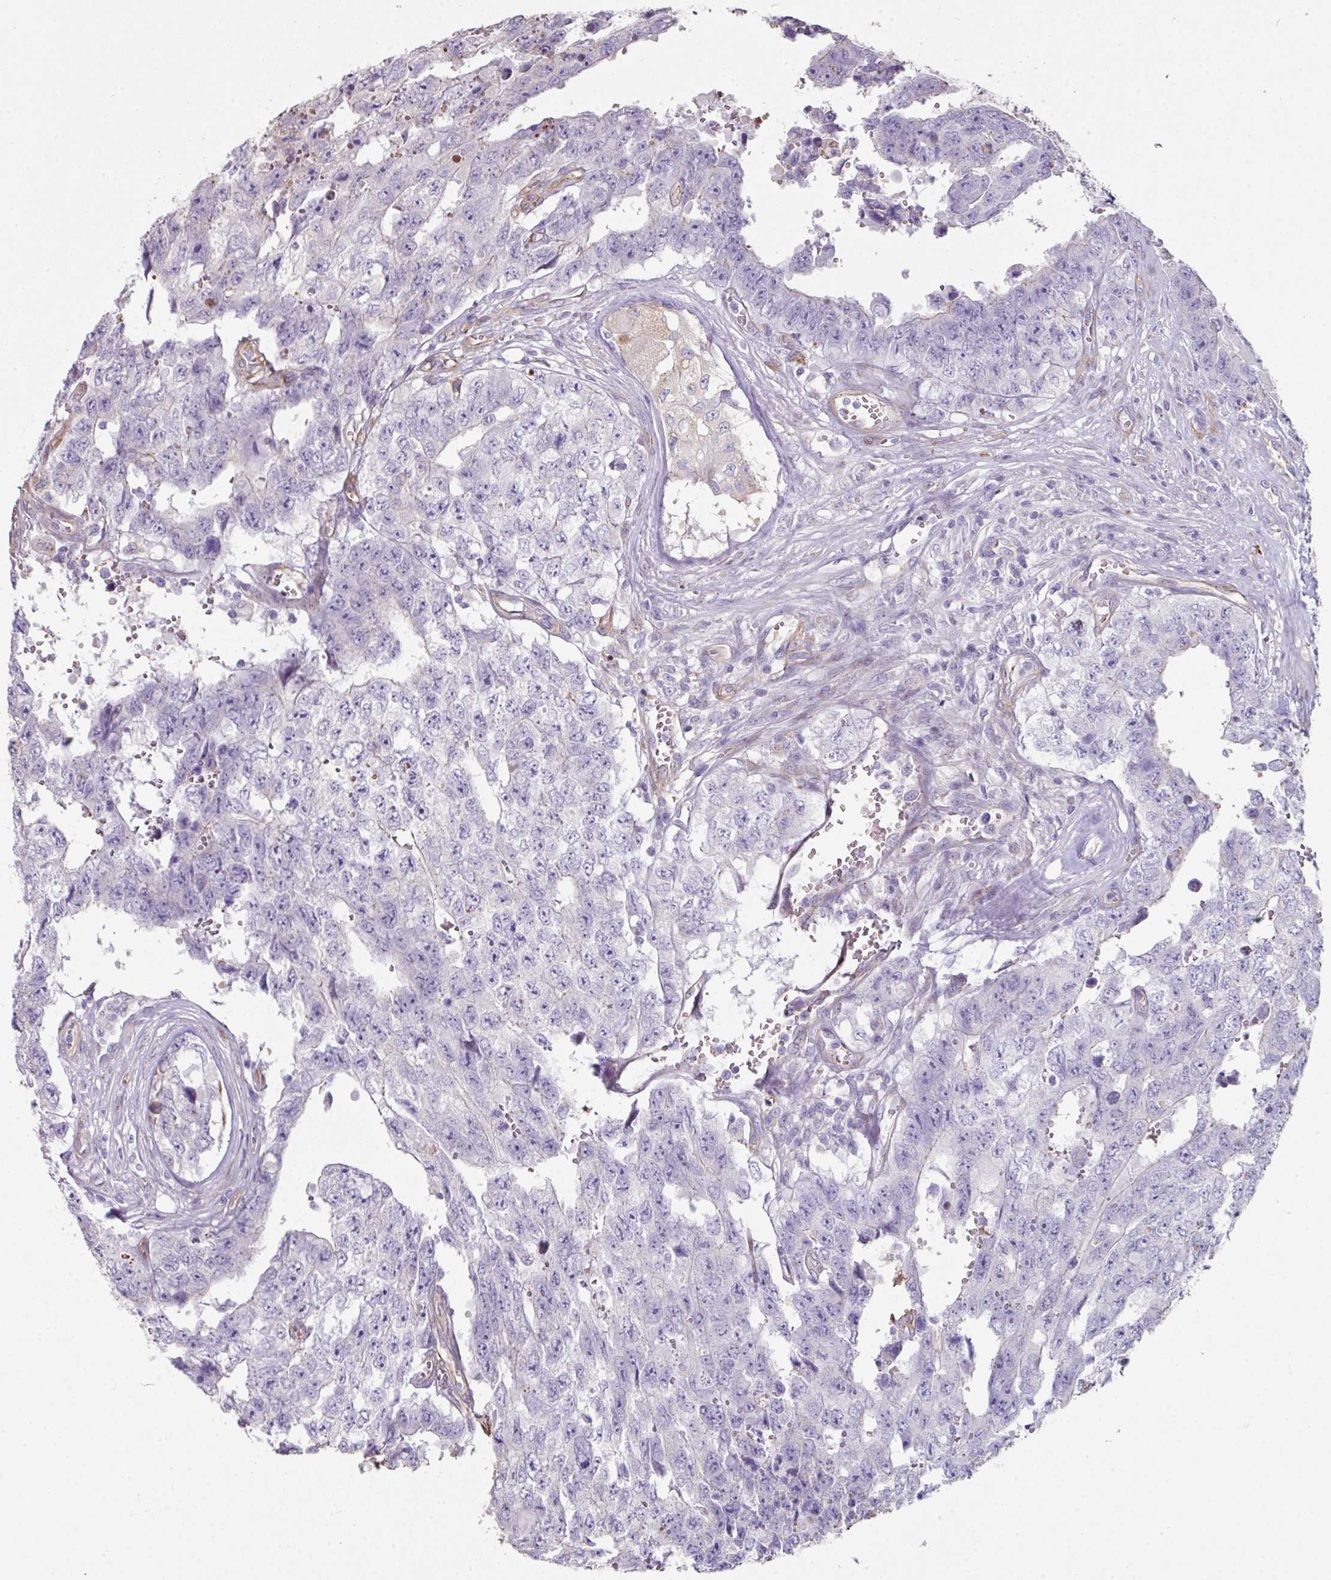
{"staining": {"intensity": "negative", "quantity": "none", "location": "none"}, "tissue": "testis cancer", "cell_type": "Tumor cells", "image_type": "cancer", "snomed": [{"axis": "morphology", "description": "Normal tissue, NOS"}, {"axis": "morphology", "description": "Carcinoma, Embryonal, NOS"}, {"axis": "topography", "description": "Testis"}, {"axis": "topography", "description": "Epididymis"}], "caption": "High magnification brightfield microscopy of testis embryonal carcinoma stained with DAB (brown) and counterstained with hematoxylin (blue): tumor cells show no significant positivity.", "gene": "ANO9", "patient": {"sex": "male", "age": 25}}